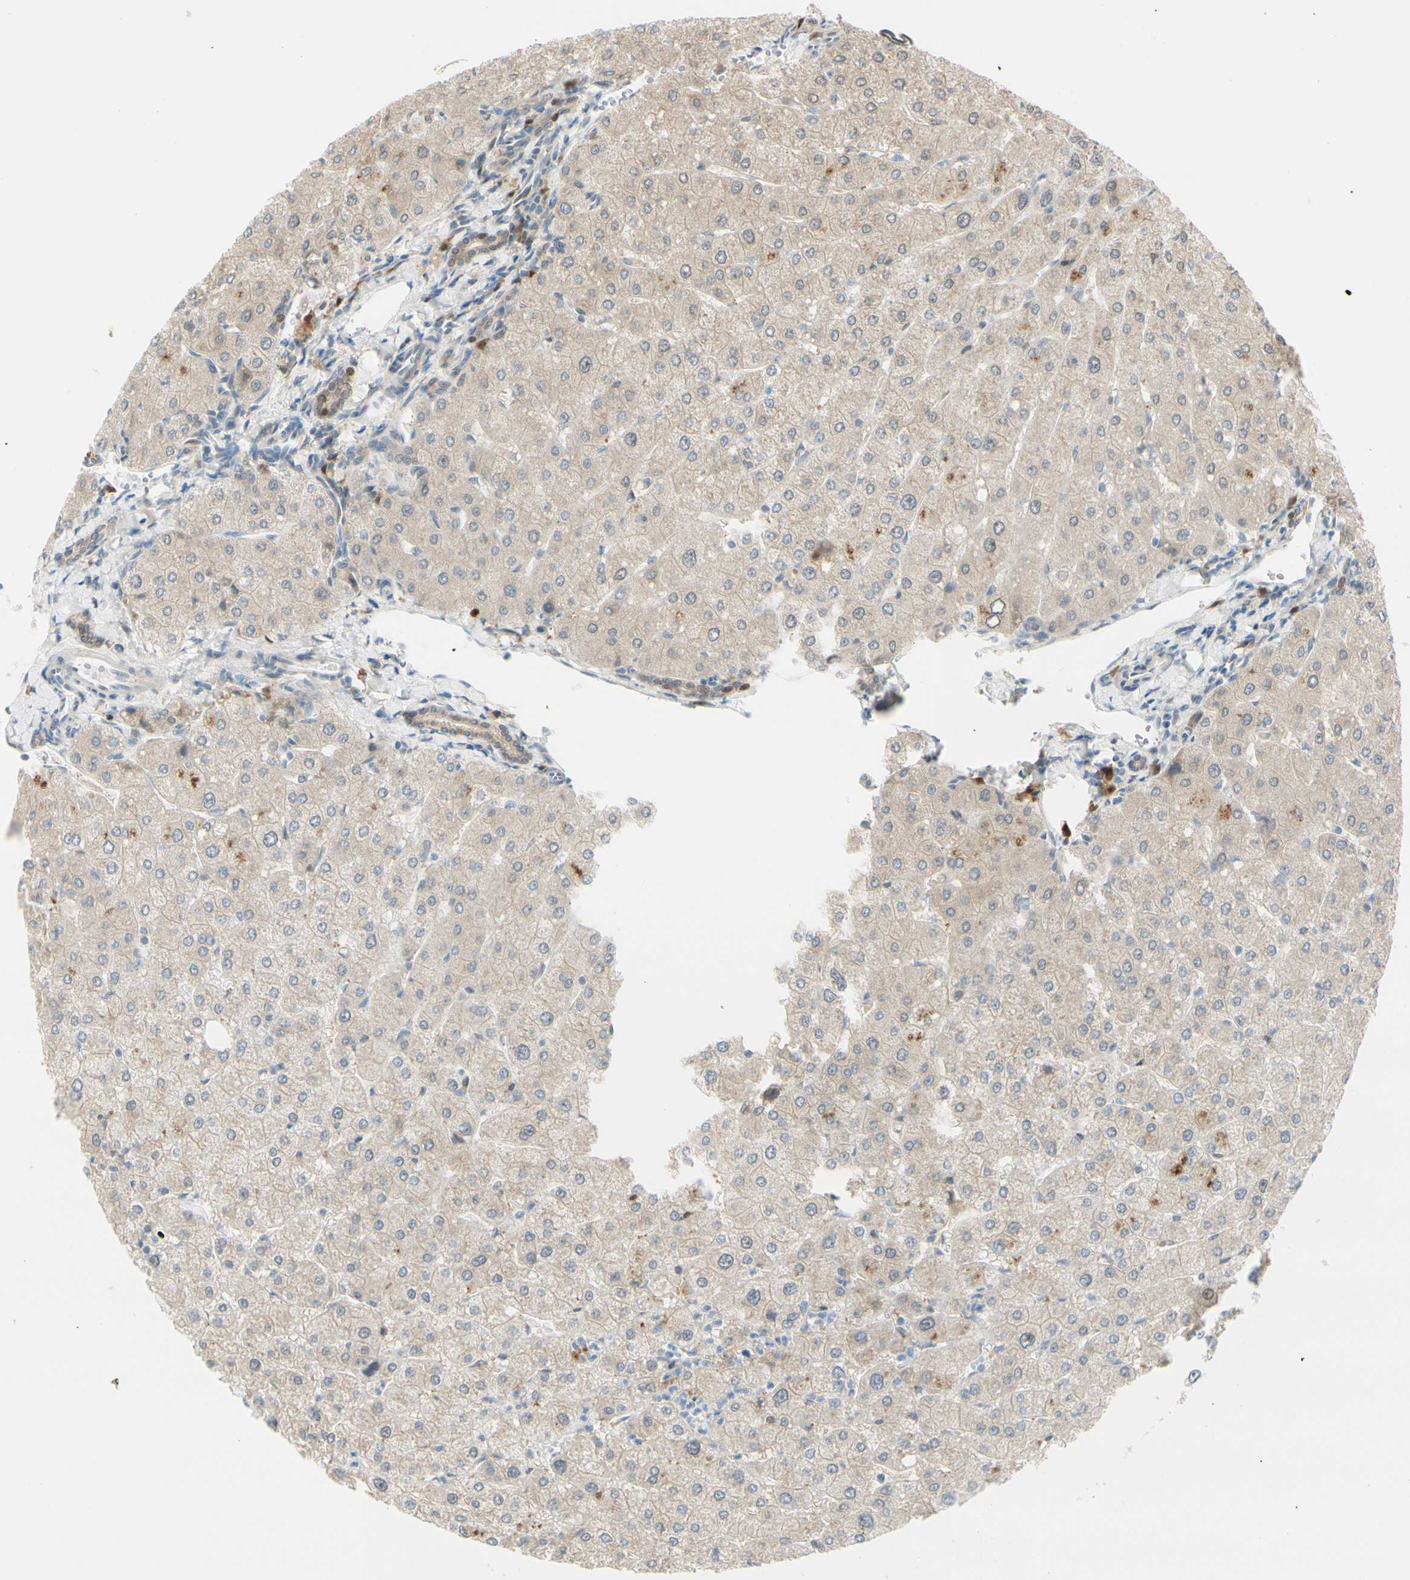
{"staining": {"intensity": "weak", "quantity": "<25%", "location": "cytoplasmic/membranous"}, "tissue": "liver", "cell_type": "Cholangiocytes", "image_type": "normal", "snomed": [{"axis": "morphology", "description": "Normal tissue, NOS"}, {"axis": "topography", "description": "Liver"}], "caption": "Immunohistochemical staining of unremarkable human liver exhibits no significant staining in cholangiocytes. Nuclei are stained in blue.", "gene": "PTTG1", "patient": {"sex": "male", "age": 55}}